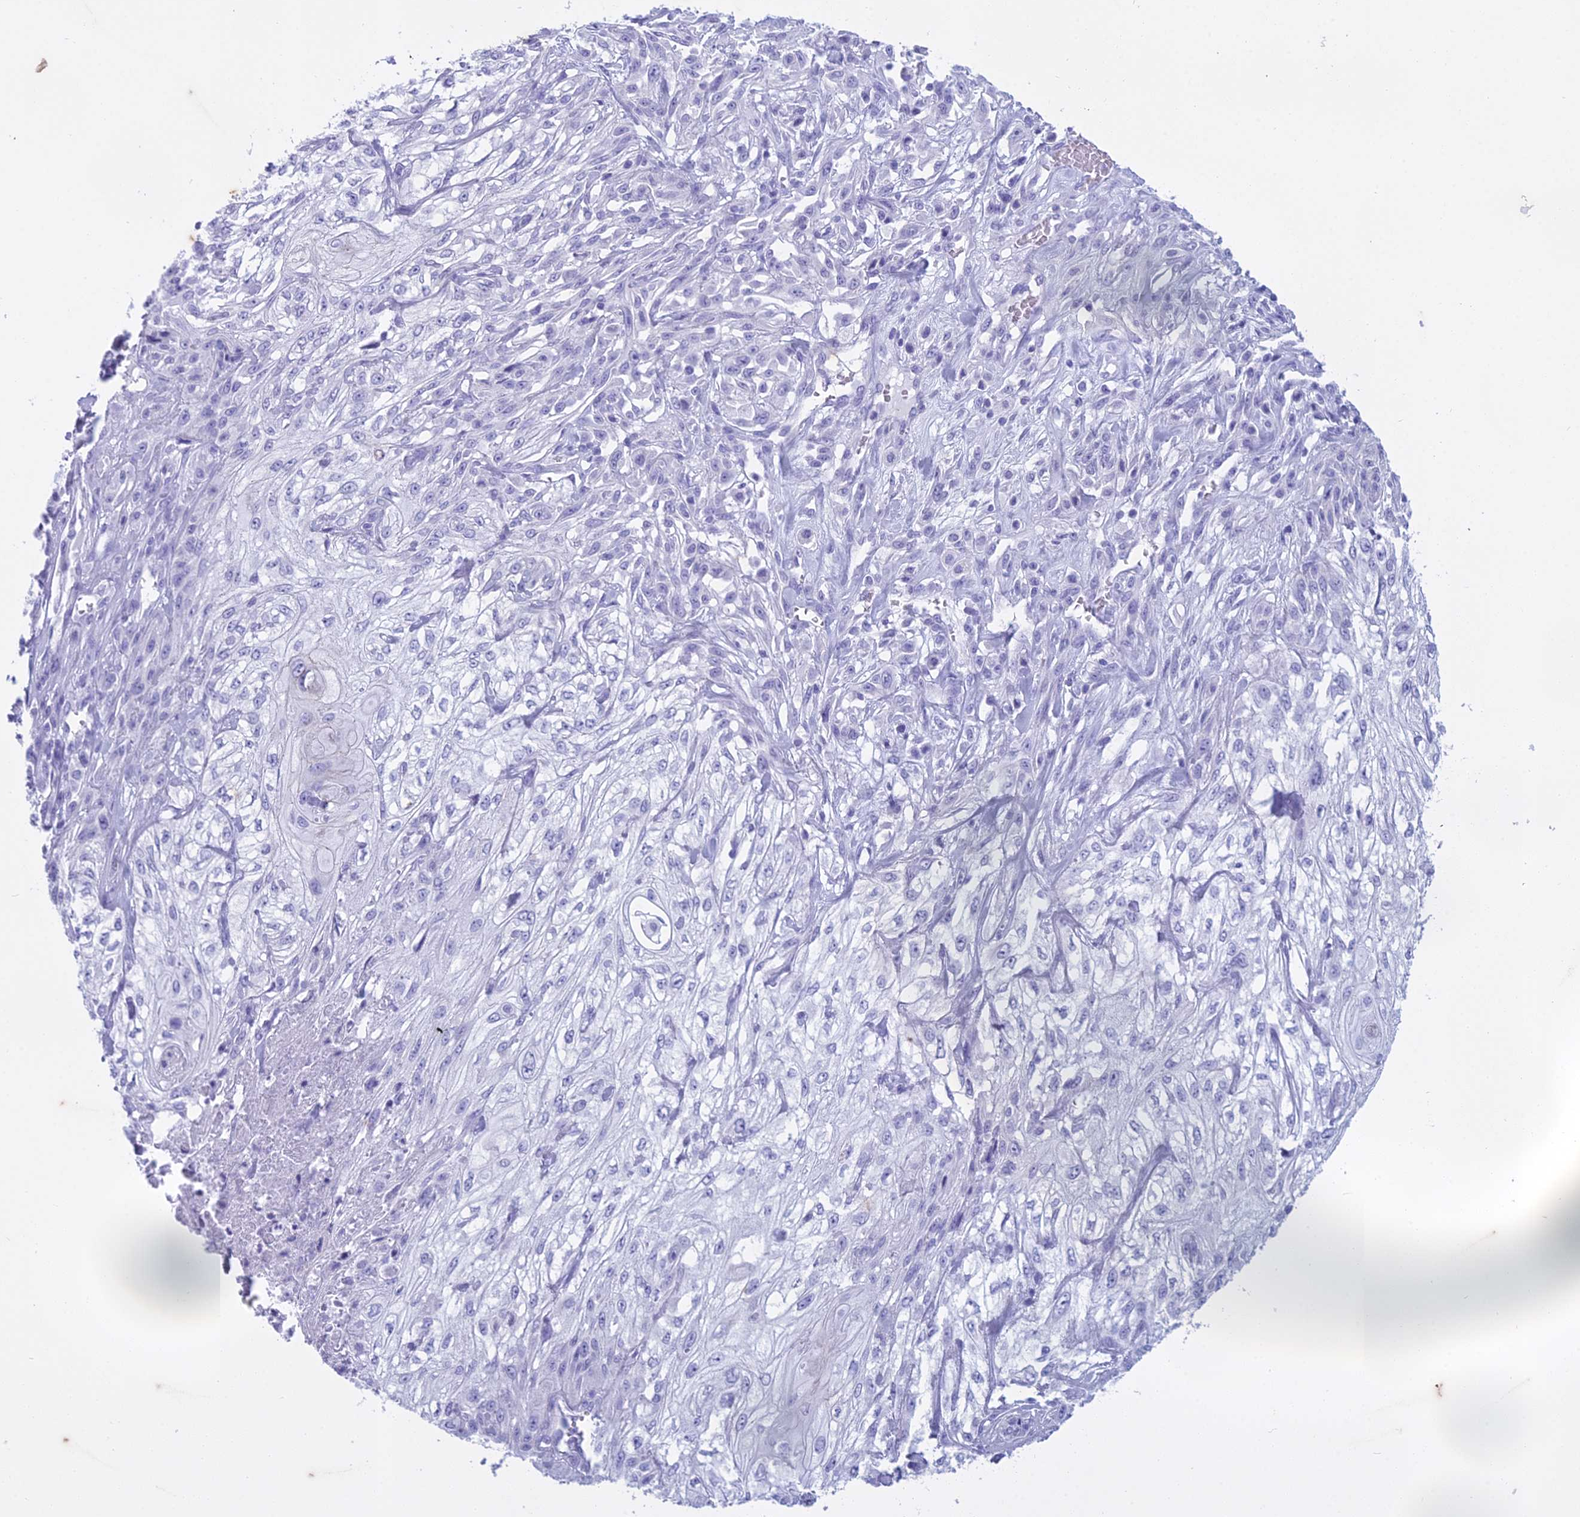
{"staining": {"intensity": "negative", "quantity": "none", "location": "none"}, "tissue": "skin cancer", "cell_type": "Tumor cells", "image_type": "cancer", "snomed": [{"axis": "morphology", "description": "Squamous cell carcinoma, NOS"}, {"axis": "morphology", "description": "Squamous cell carcinoma, metastatic, NOS"}, {"axis": "topography", "description": "Skin"}, {"axis": "topography", "description": "Lymph node"}], "caption": "Tumor cells show no significant staining in skin squamous cell carcinoma. (DAB immunohistochemistry (IHC) with hematoxylin counter stain).", "gene": "HMGB4", "patient": {"sex": "male", "age": 75}}